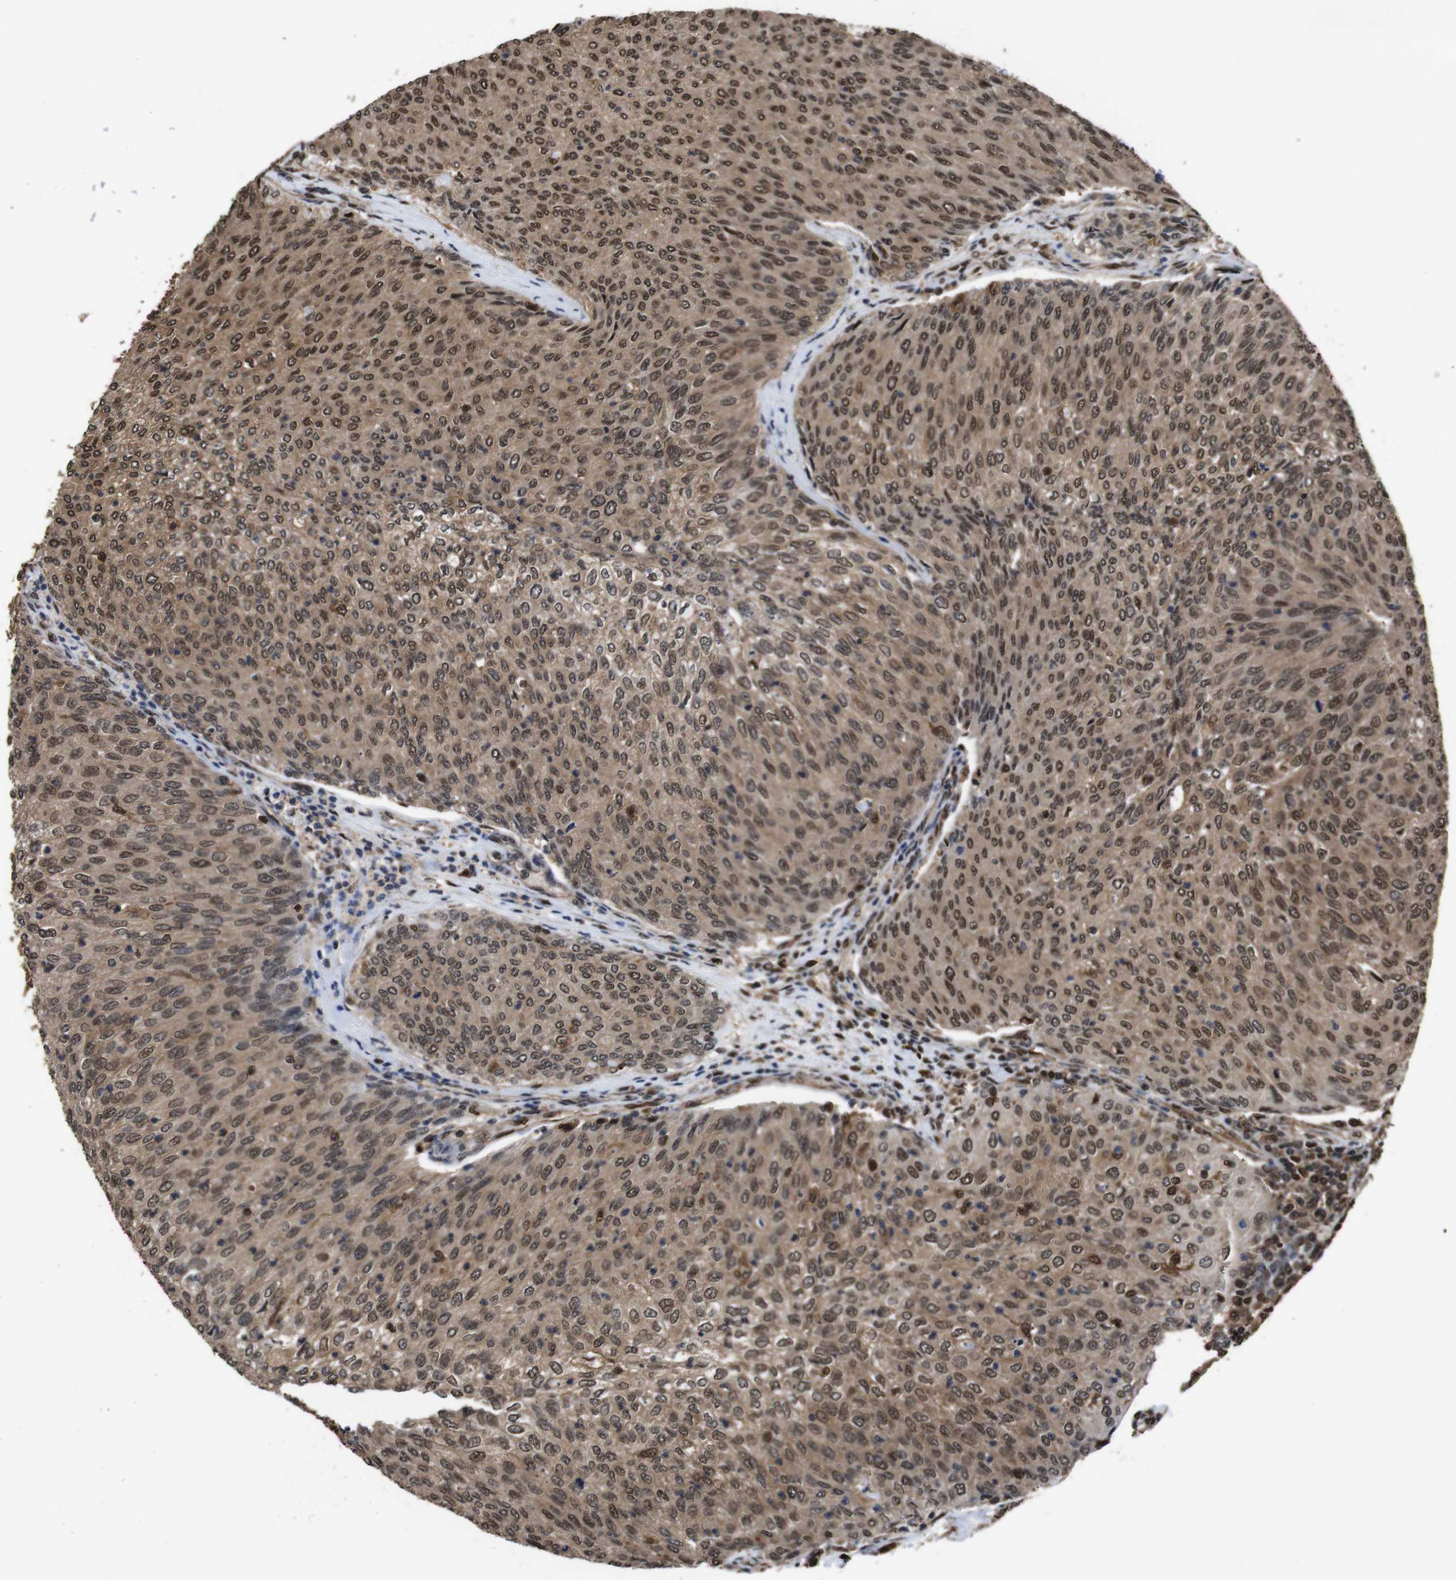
{"staining": {"intensity": "moderate", "quantity": ">75%", "location": "cytoplasmic/membranous,nuclear"}, "tissue": "urothelial cancer", "cell_type": "Tumor cells", "image_type": "cancer", "snomed": [{"axis": "morphology", "description": "Urothelial carcinoma, Low grade"}, {"axis": "topography", "description": "Urinary bladder"}], "caption": "The image exhibits immunohistochemical staining of low-grade urothelial carcinoma. There is moderate cytoplasmic/membranous and nuclear positivity is seen in about >75% of tumor cells.", "gene": "VCP", "patient": {"sex": "female", "age": 79}}